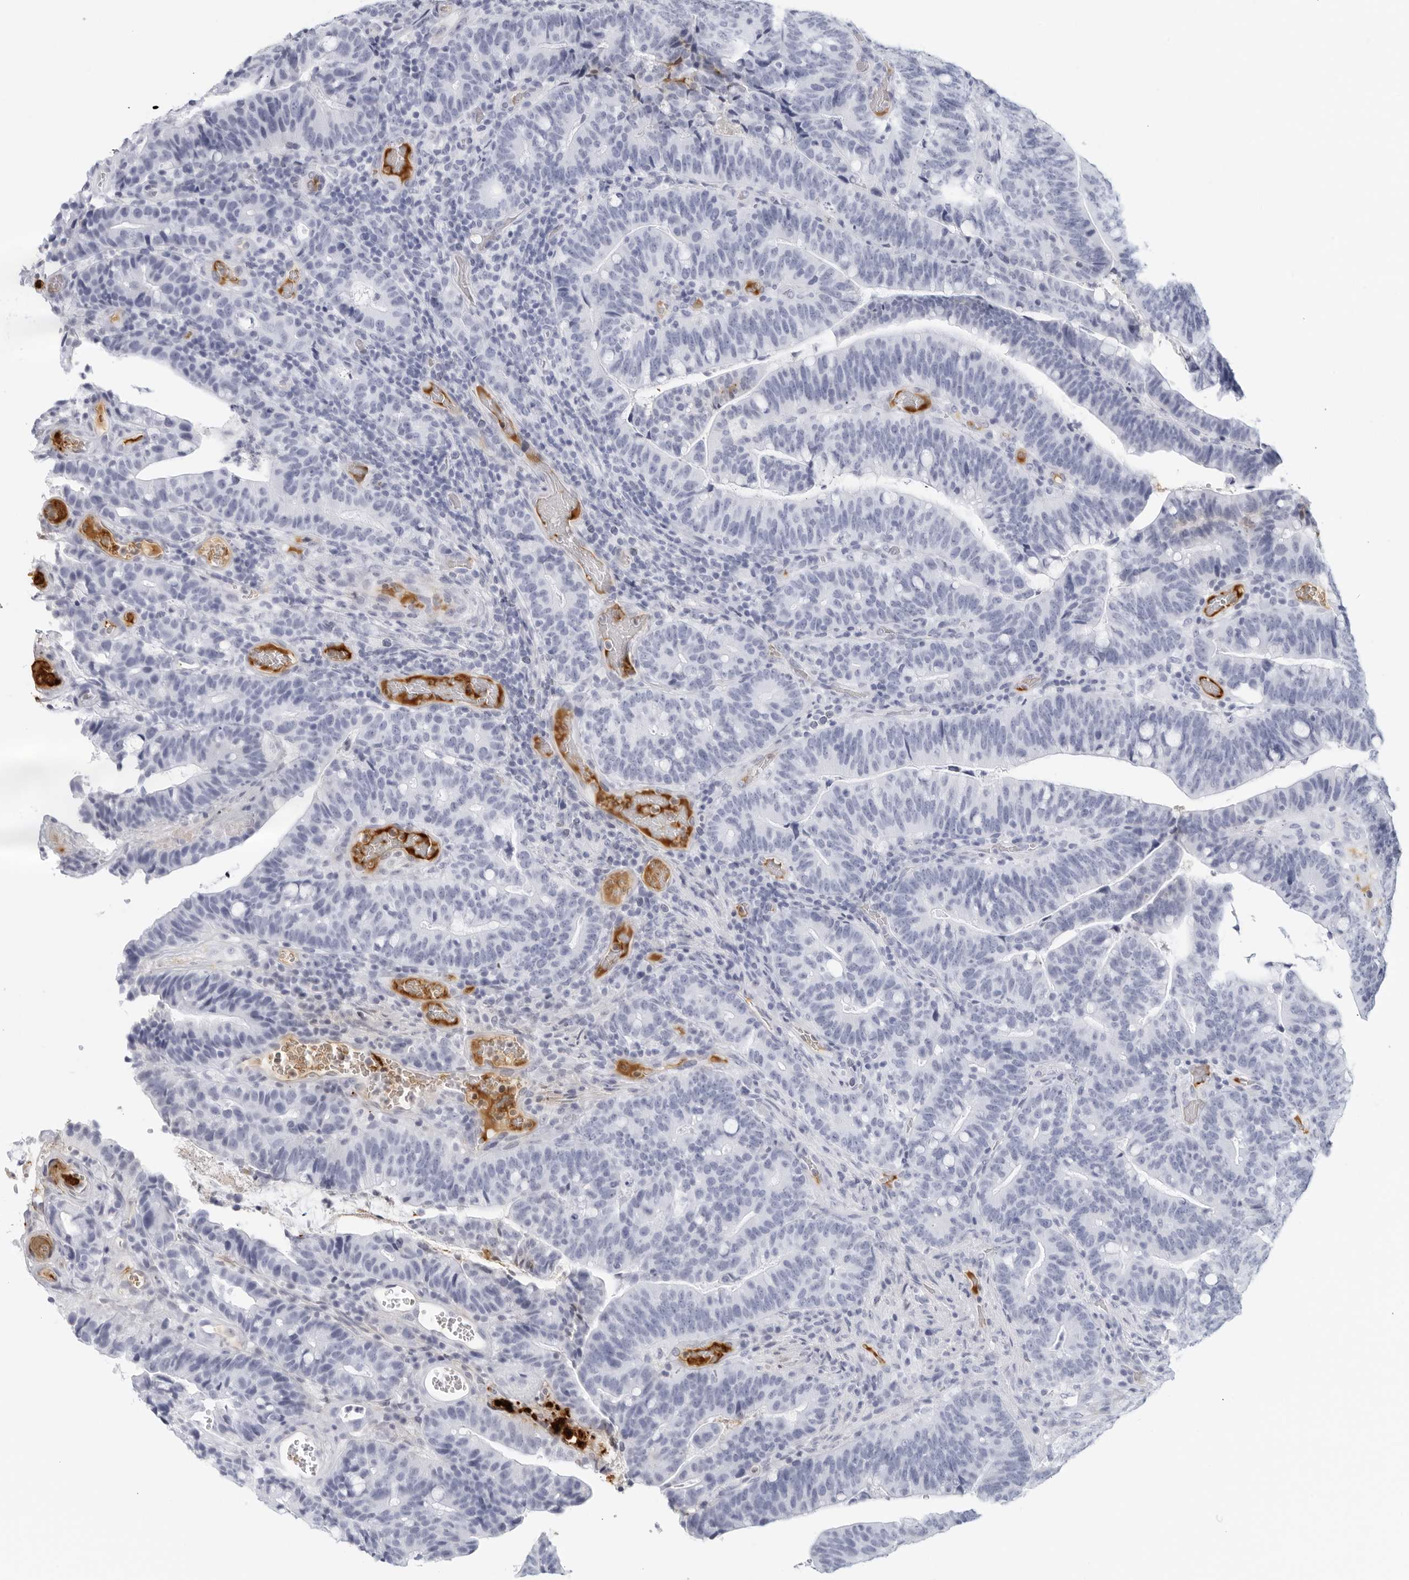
{"staining": {"intensity": "negative", "quantity": "none", "location": "none"}, "tissue": "colorectal cancer", "cell_type": "Tumor cells", "image_type": "cancer", "snomed": [{"axis": "morphology", "description": "Adenocarcinoma, NOS"}, {"axis": "topography", "description": "Colon"}], "caption": "Histopathology image shows no protein positivity in tumor cells of colorectal adenocarcinoma tissue.", "gene": "FGG", "patient": {"sex": "female", "age": 66}}